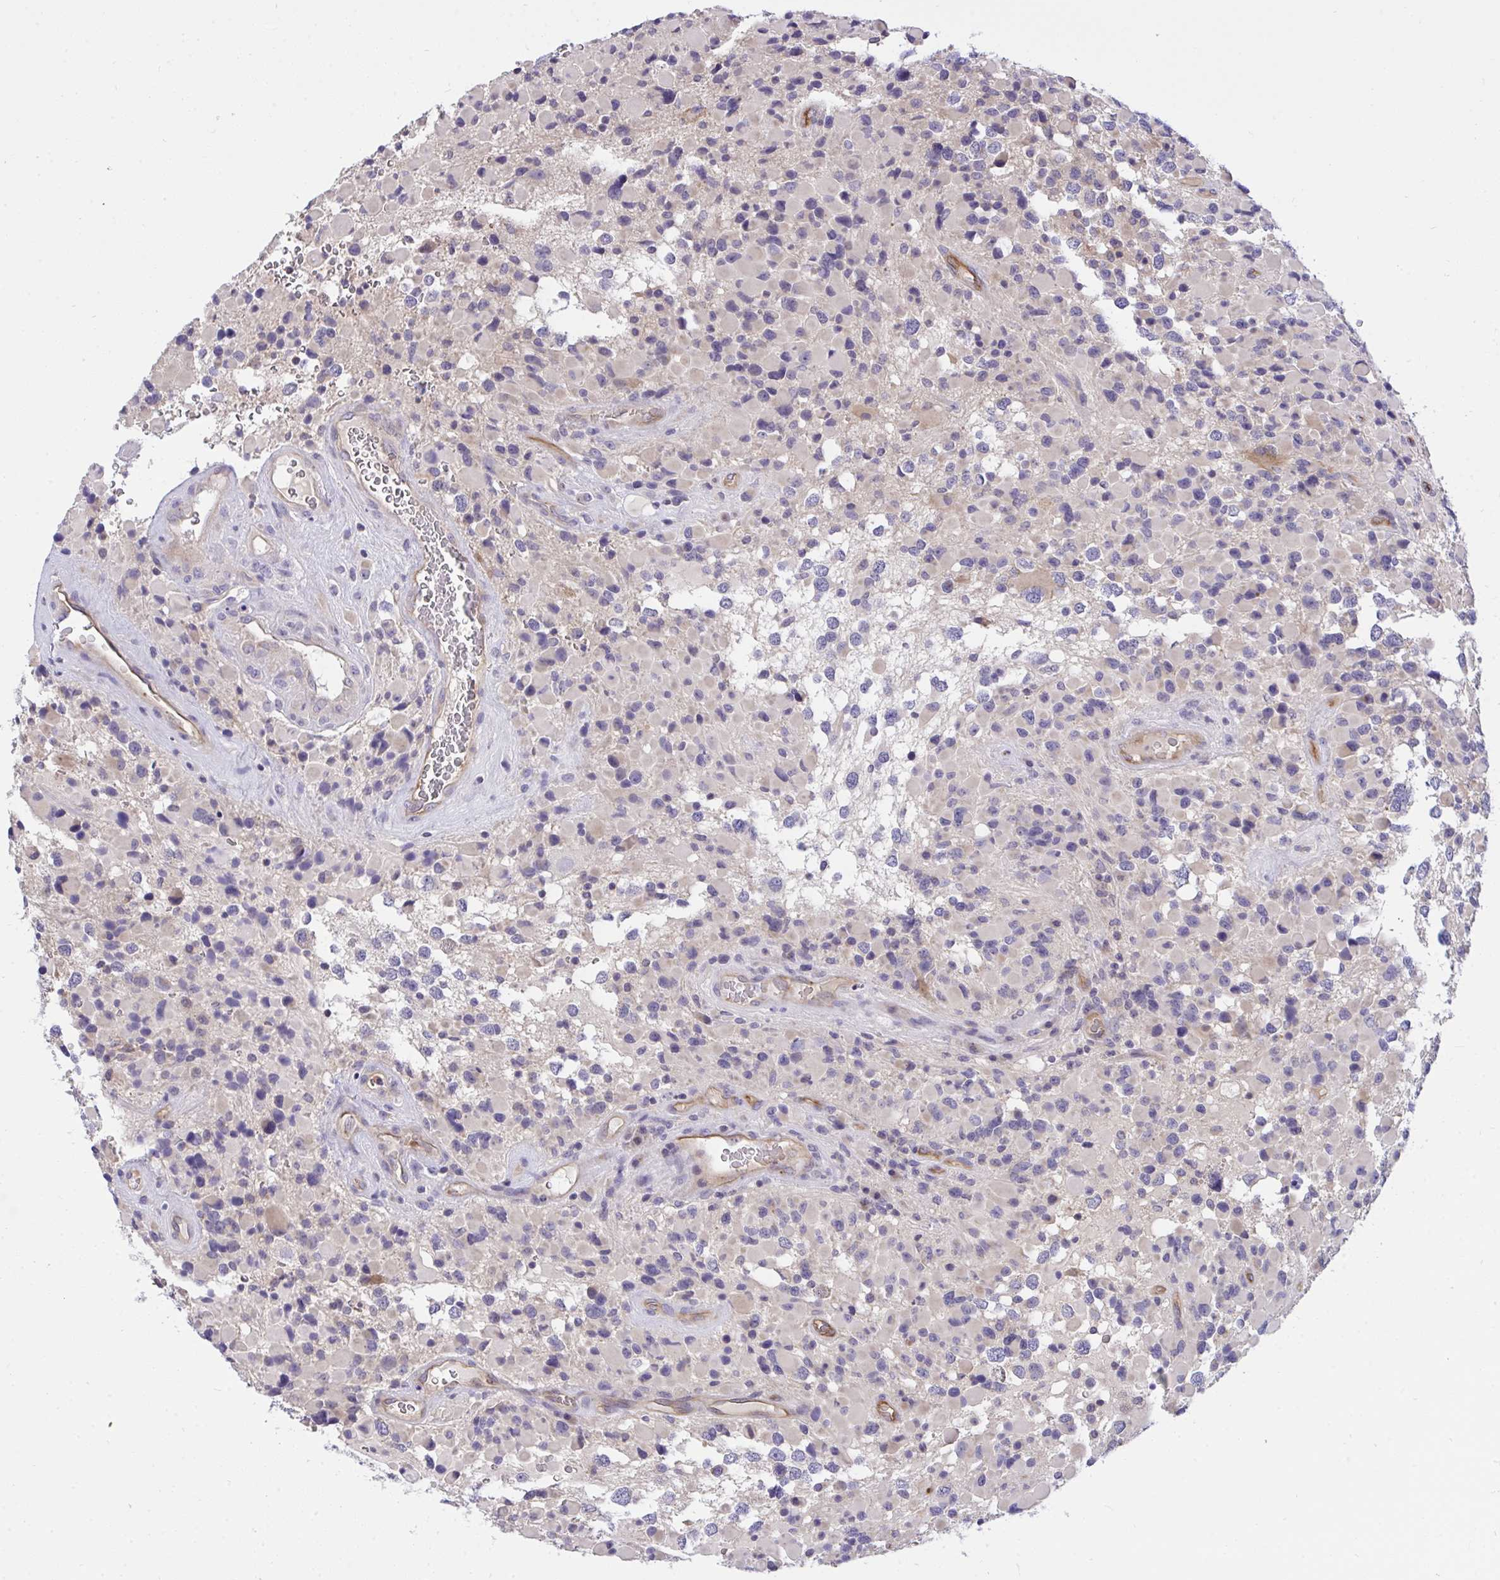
{"staining": {"intensity": "negative", "quantity": "none", "location": "none"}, "tissue": "glioma", "cell_type": "Tumor cells", "image_type": "cancer", "snomed": [{"axis": "morphology", "description": "Glioma, malignant, High grade"}, {"axis": "topography", "description": "Brain"}], "caption": "The image demonstrates no staining of tumor cells in high-grade glioma (malignant). The staining is performed using DAB (3,3'-diaminobenzidine) brown chromogen with nuclei counter-stained in using hematoxylin.", "gene": "C19orf54", "patient": {"sex": "female", "age": 40}}